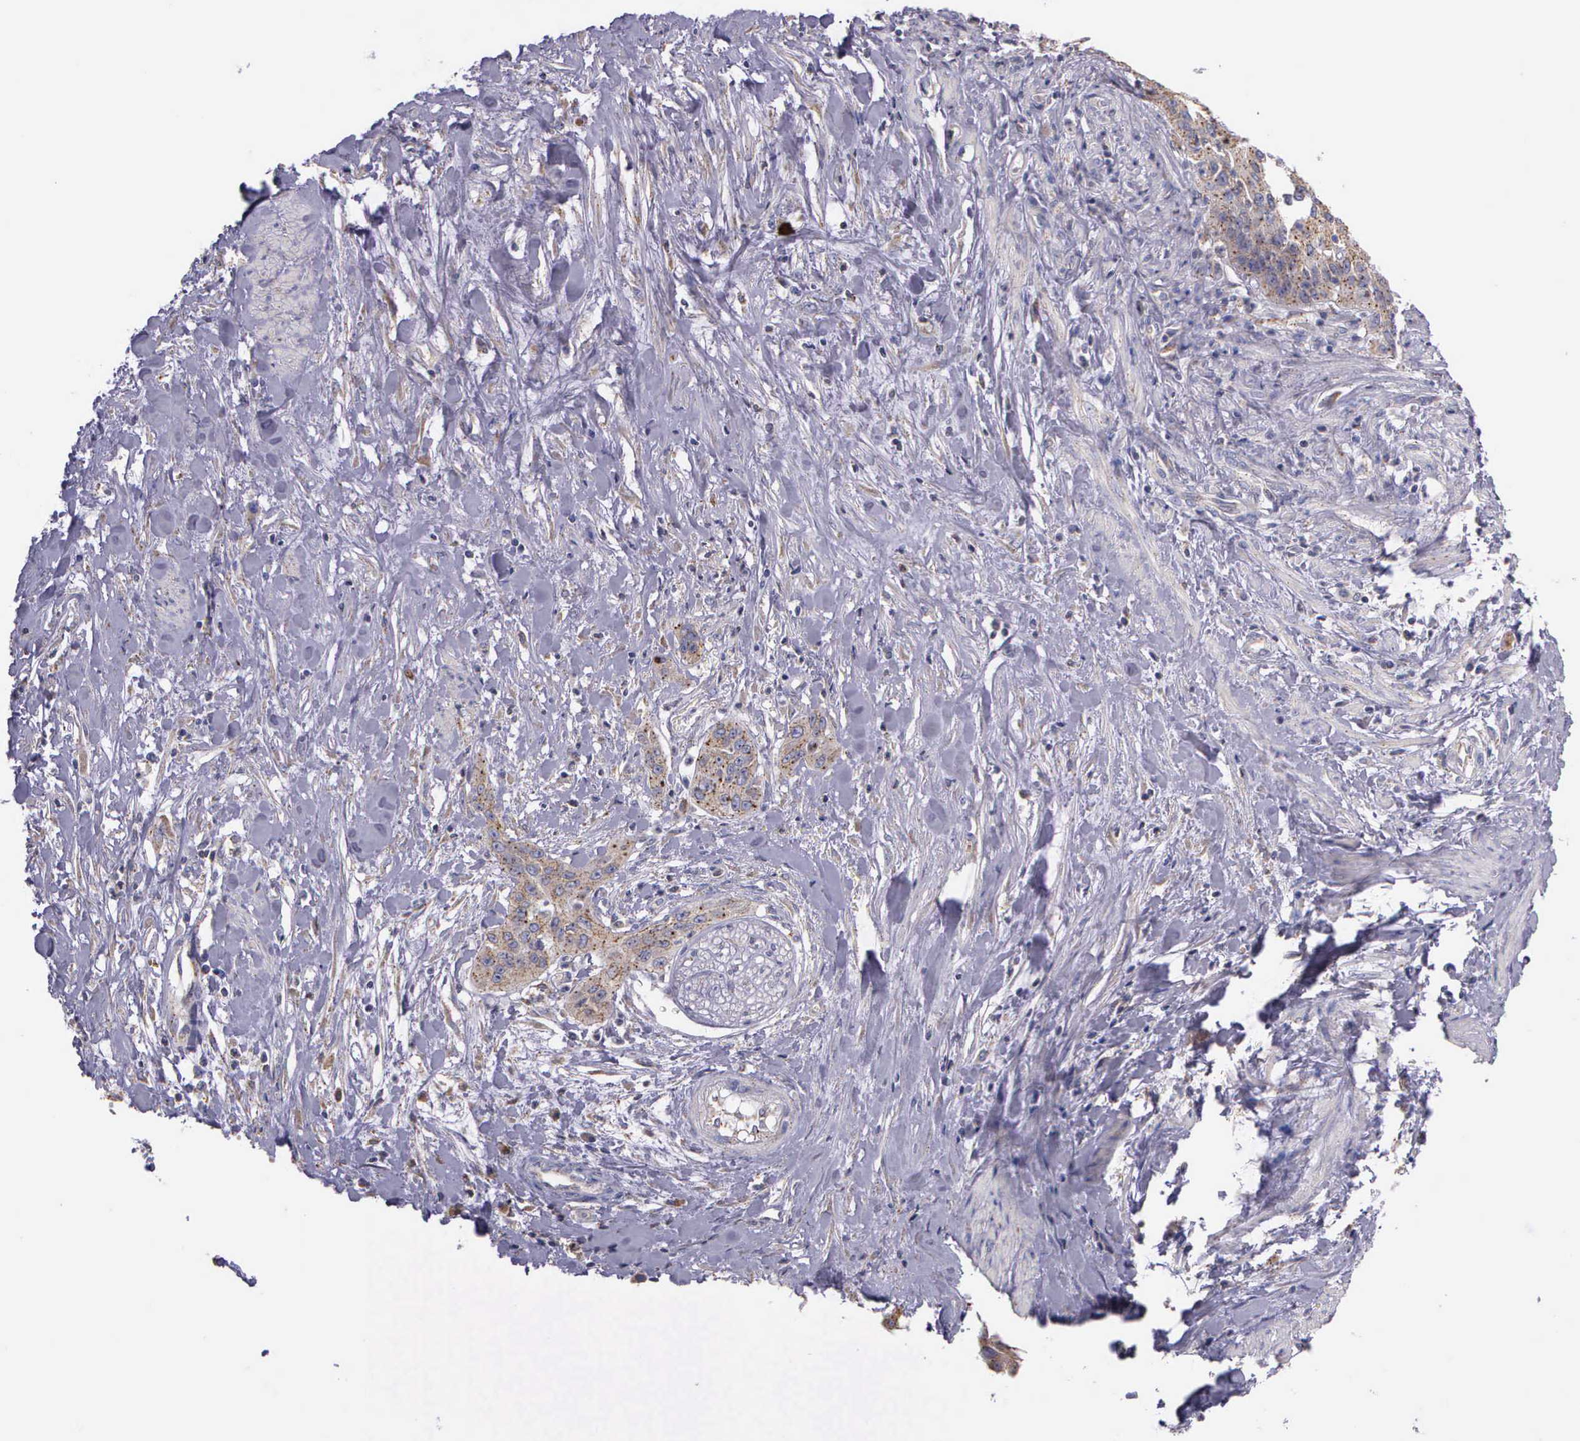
{"staining": {"intensity": "weak", "quantity": ">75%", "location": "cytoplasmic/membranous"}, "tissue": "cervical cancer", "cell_type": "Tumor cells", "image_type": "cancer", "snomed": [{"axis": "morphology", "description": "Squamous cell carcinoma, NOS"}, {"axis": "topography", "description": "Cervix"}], "caption": "Weak cytoplasmic/membranous expression for a protein is identified in about >75% of tumor cells of cervical squamous cell carcinoma using IHC.", "gene": "MIA2", "patient": {"sex": "female", "age": 41}}